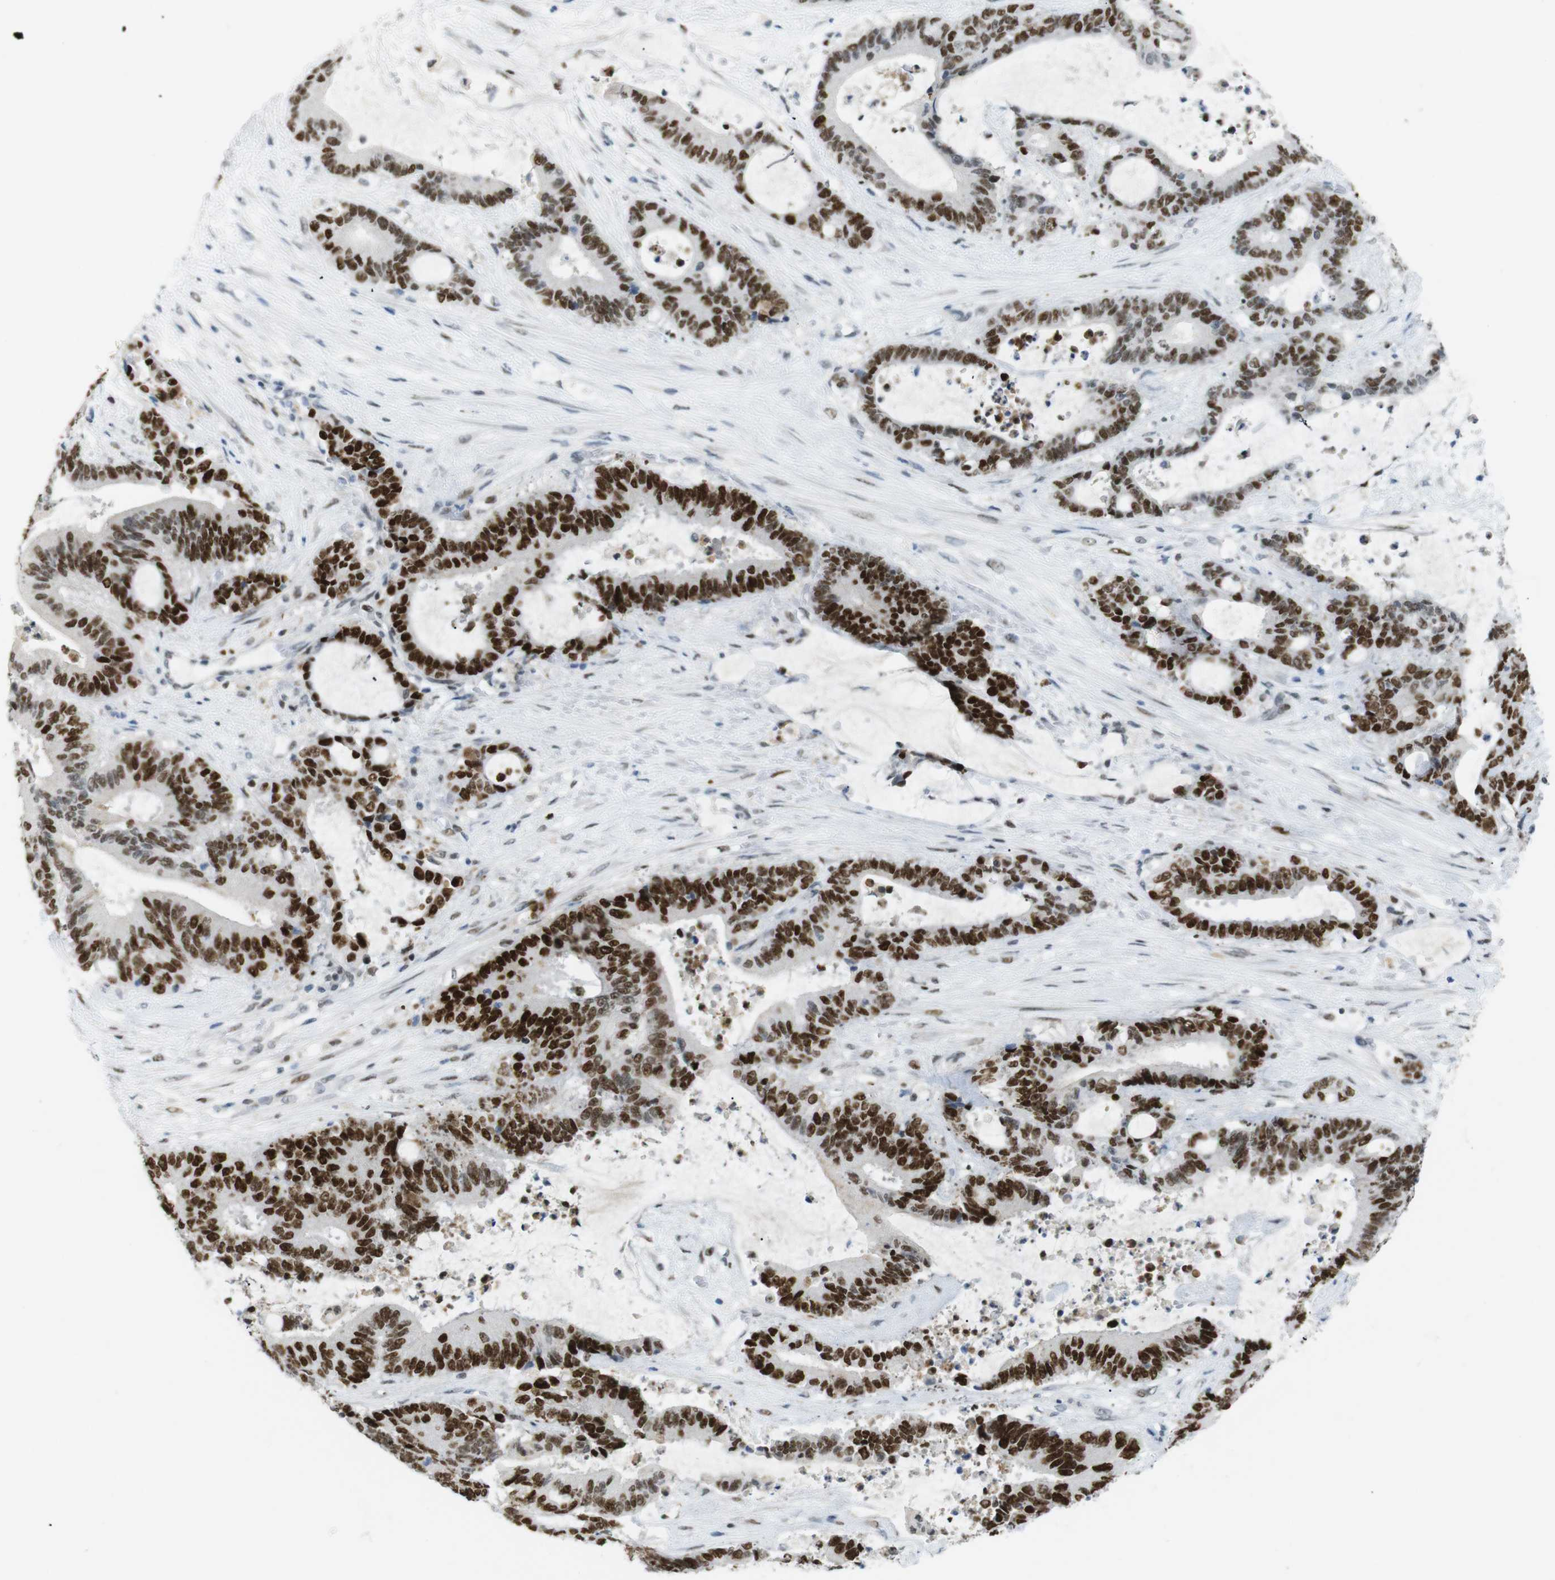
{"staining": {"intensity": "strong", "quantity": ">75%", "location": "nuclear"}, "tissue": "liver cancer", "cell_type": "Tumor cells", "image_type": "cancer", "snomed": [{"axis": "morphology", "description": "Normal tissue, NOS"}, {"axis": "morphology", "description": "Cholangiocarcinoma"}, {"axis": "topography", "description": "Liver"}, {"axis": "topography", "description": "Peripheral nerve tissue"}], "caption": "Liver cancer (cholangiocarcinoma) stained for a protein (brown) shows strong nuclear positive positivity in approximately >75% of tumor cells.", "gene": "RIOX2", "patient": {"sex": "female", "age": 73}}